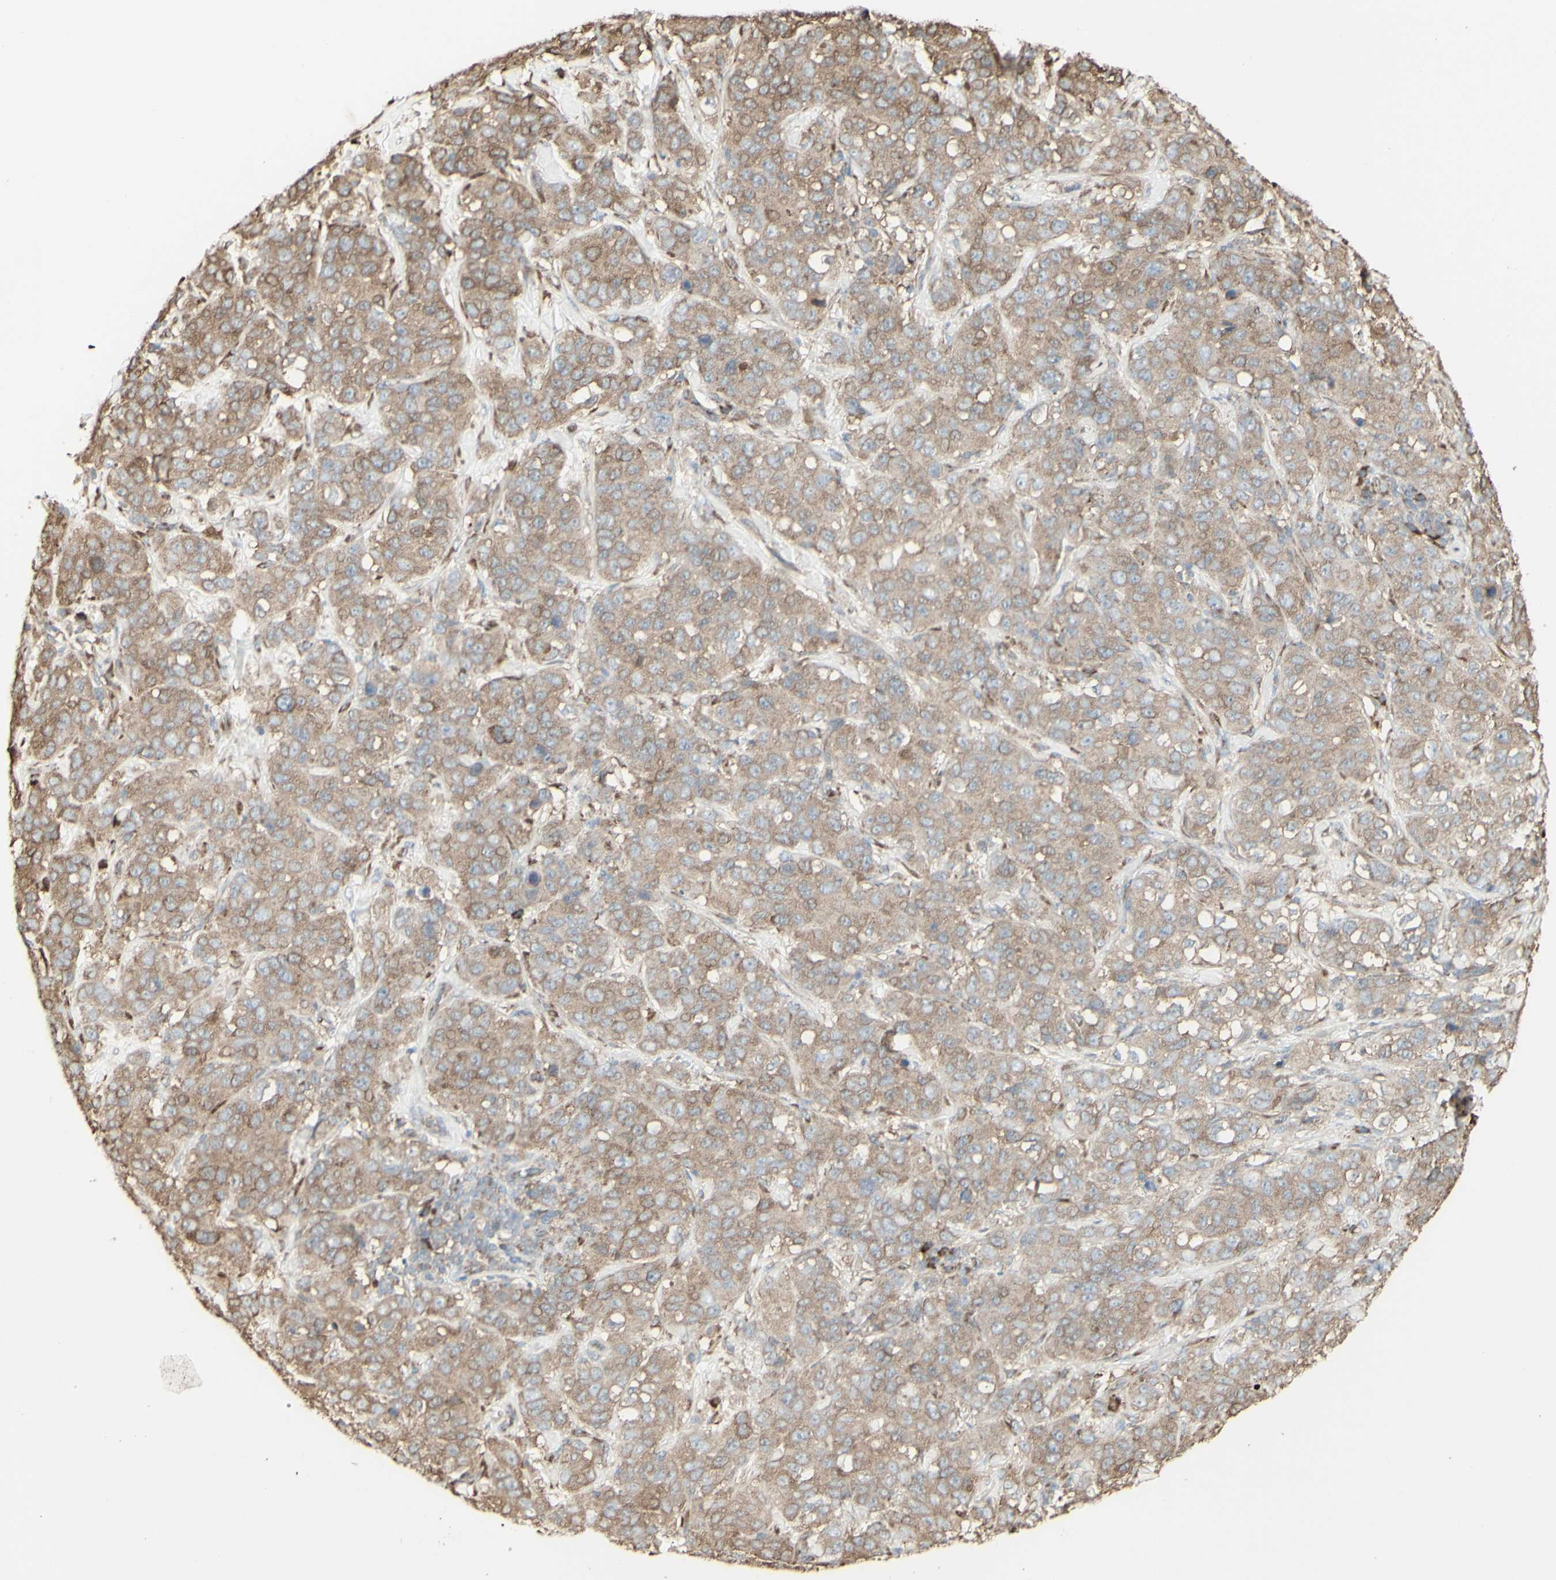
{"staining": {"intensity": "weak", "quantity": ">75%", "location": "cytoplasmic/membranous"}, "tissue": "stomach cancer", "cell_type": "Tumor cells", "image_type": "cancer", "snomed": [{"axis": "morphology", "description": "Adenocarcinoma, NOS"}, {"axis": "topography", "description": "Stomach"}], "caption": "The photomicrograph demonstrates staining of stomach cancer, revealing weak cytoplasmic/membranous protein expression (brown color) within tumor cells.", "gene": "EEF1B2", "patient": {"sex": "male", "age": 48}}